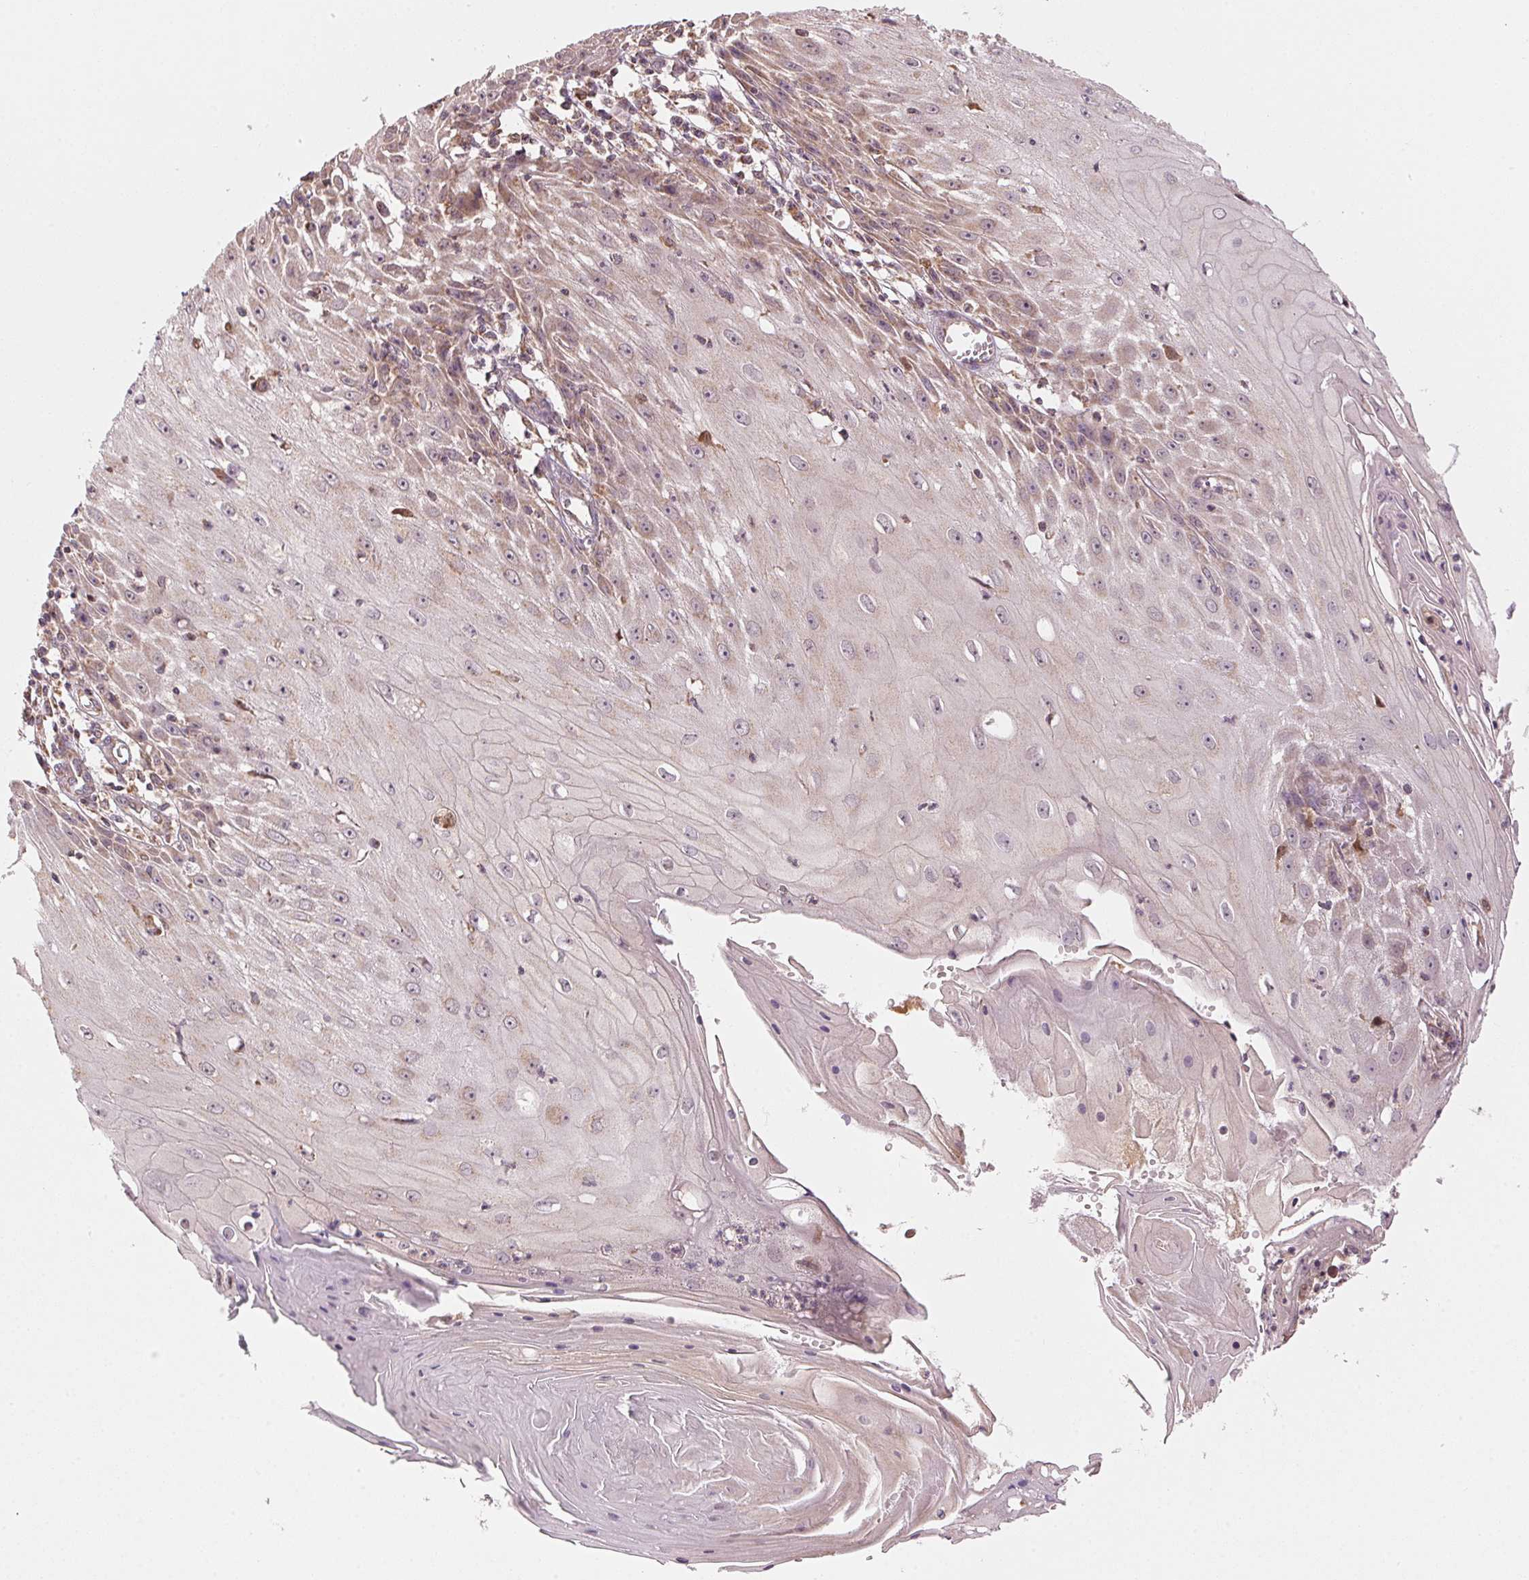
{"staining": {"intensity": "weak", "quantity": "<25%", "location": "cytoplasmic/membranous"}, "tissue": "skin cancer", "cell_type": "Tumor cells", "image_type": "cancer", "snomed": [{"axis": "morphology", "description": "Squamous cell carcinoma, NOS"}, {"axis": "topography", "description": "Skin"}], "caption": "High magnification brightfield microscopy of squamous cell carcinoma (skin) stained with DAB (brown) and counterstained with hematoxylin (blue): tumor cells show no significant expression.", "gene": "ARHGAP6", "patient": {"sex": "female", "age": 73}}